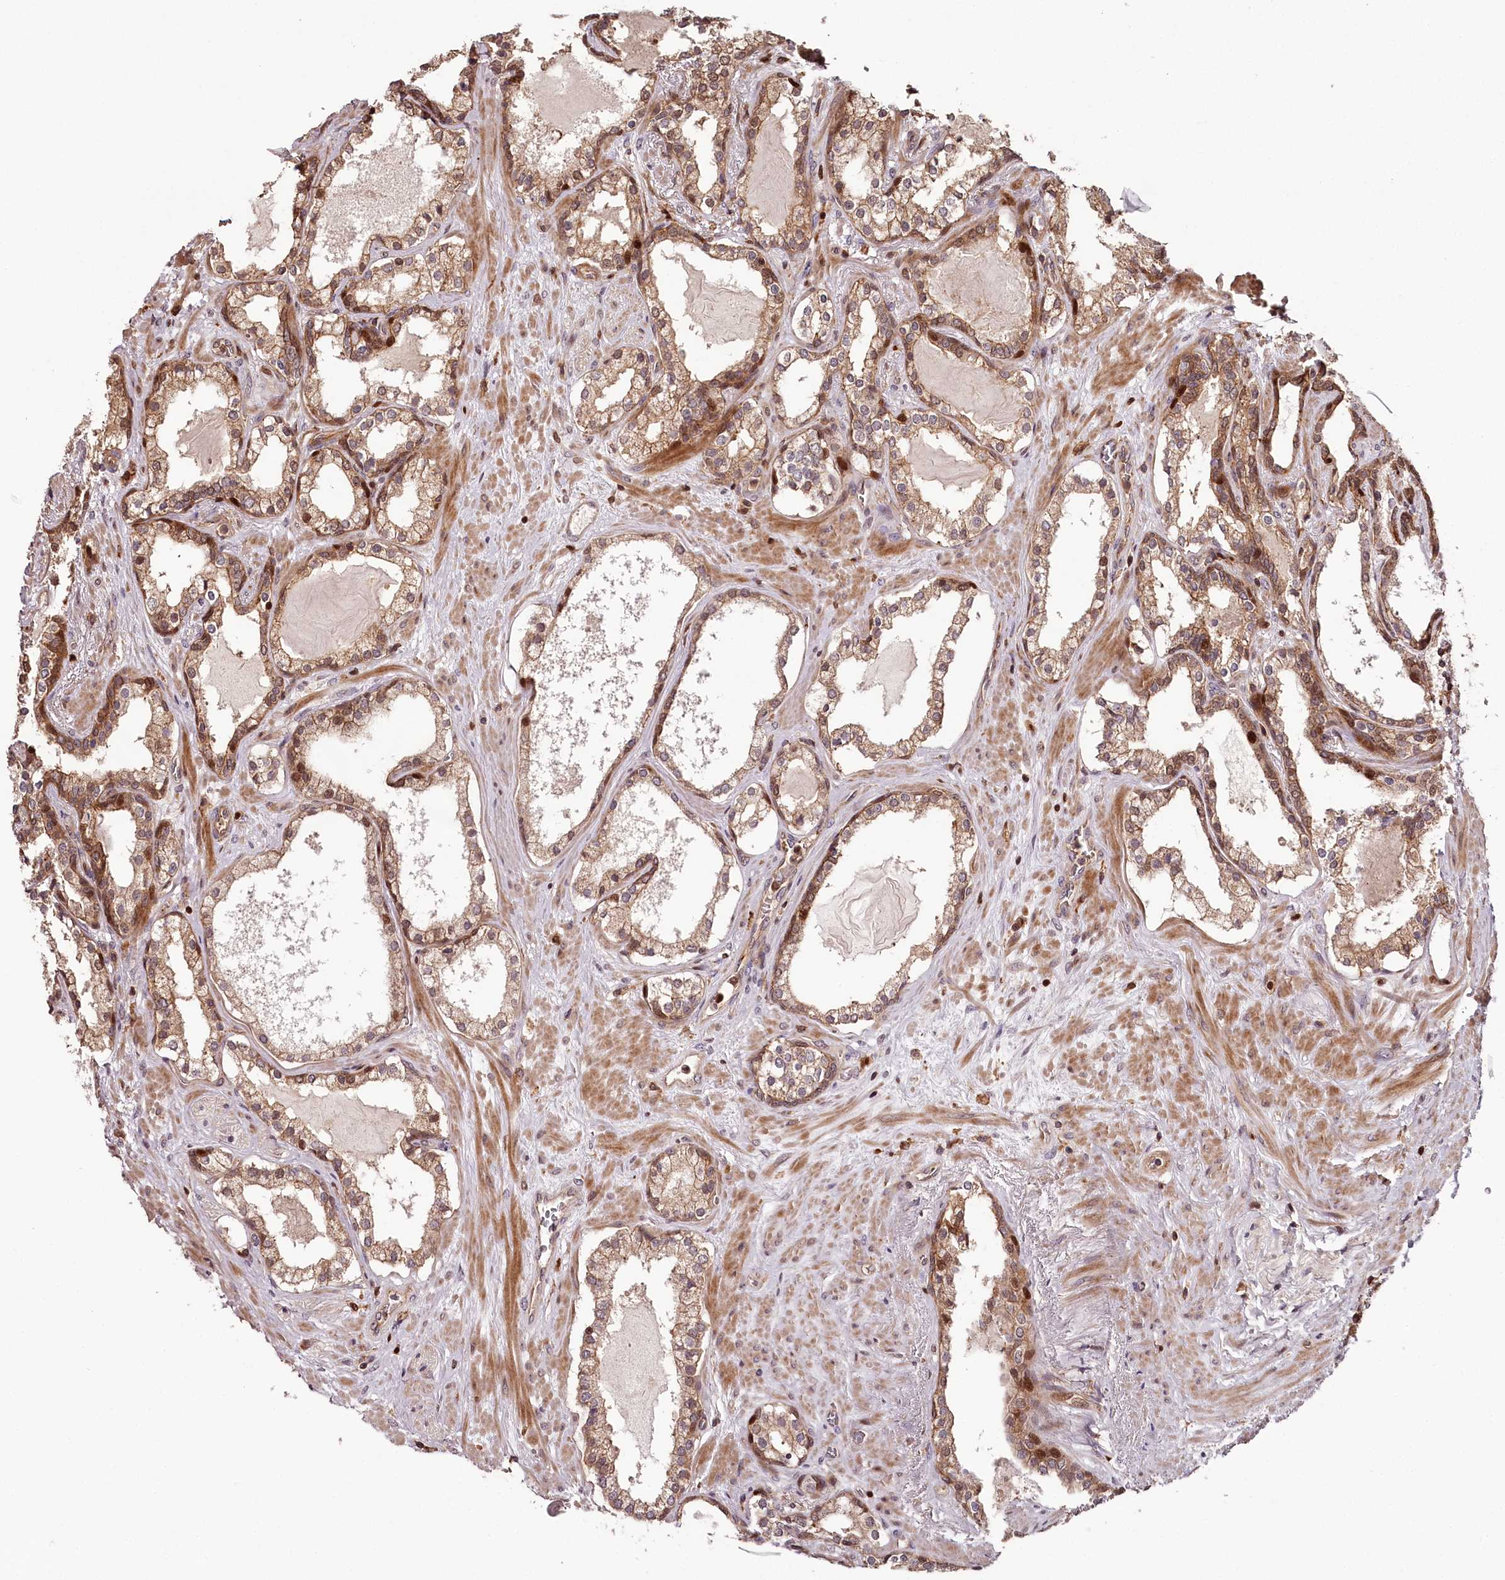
{"staining": {"intensity": "moderate", "quantity": ">75%", "location": "cytoplasmic/membranous"}, "tissue": "prostate cancer", "cell_type": "Tumor cells", "image_type": "cancer", "snomed": [{"axis": "morphology", "description": "Adenocarcinoma, High grade"}, {"axis": "topography", "description": "Prostate"}], "caption": "Moderate cytoplasmic/membranous positivity is identified in about >75% of tumor cells in prostate cancer.", "gene": "KIF14", "patient": {"sex": "male", "age": 58}}